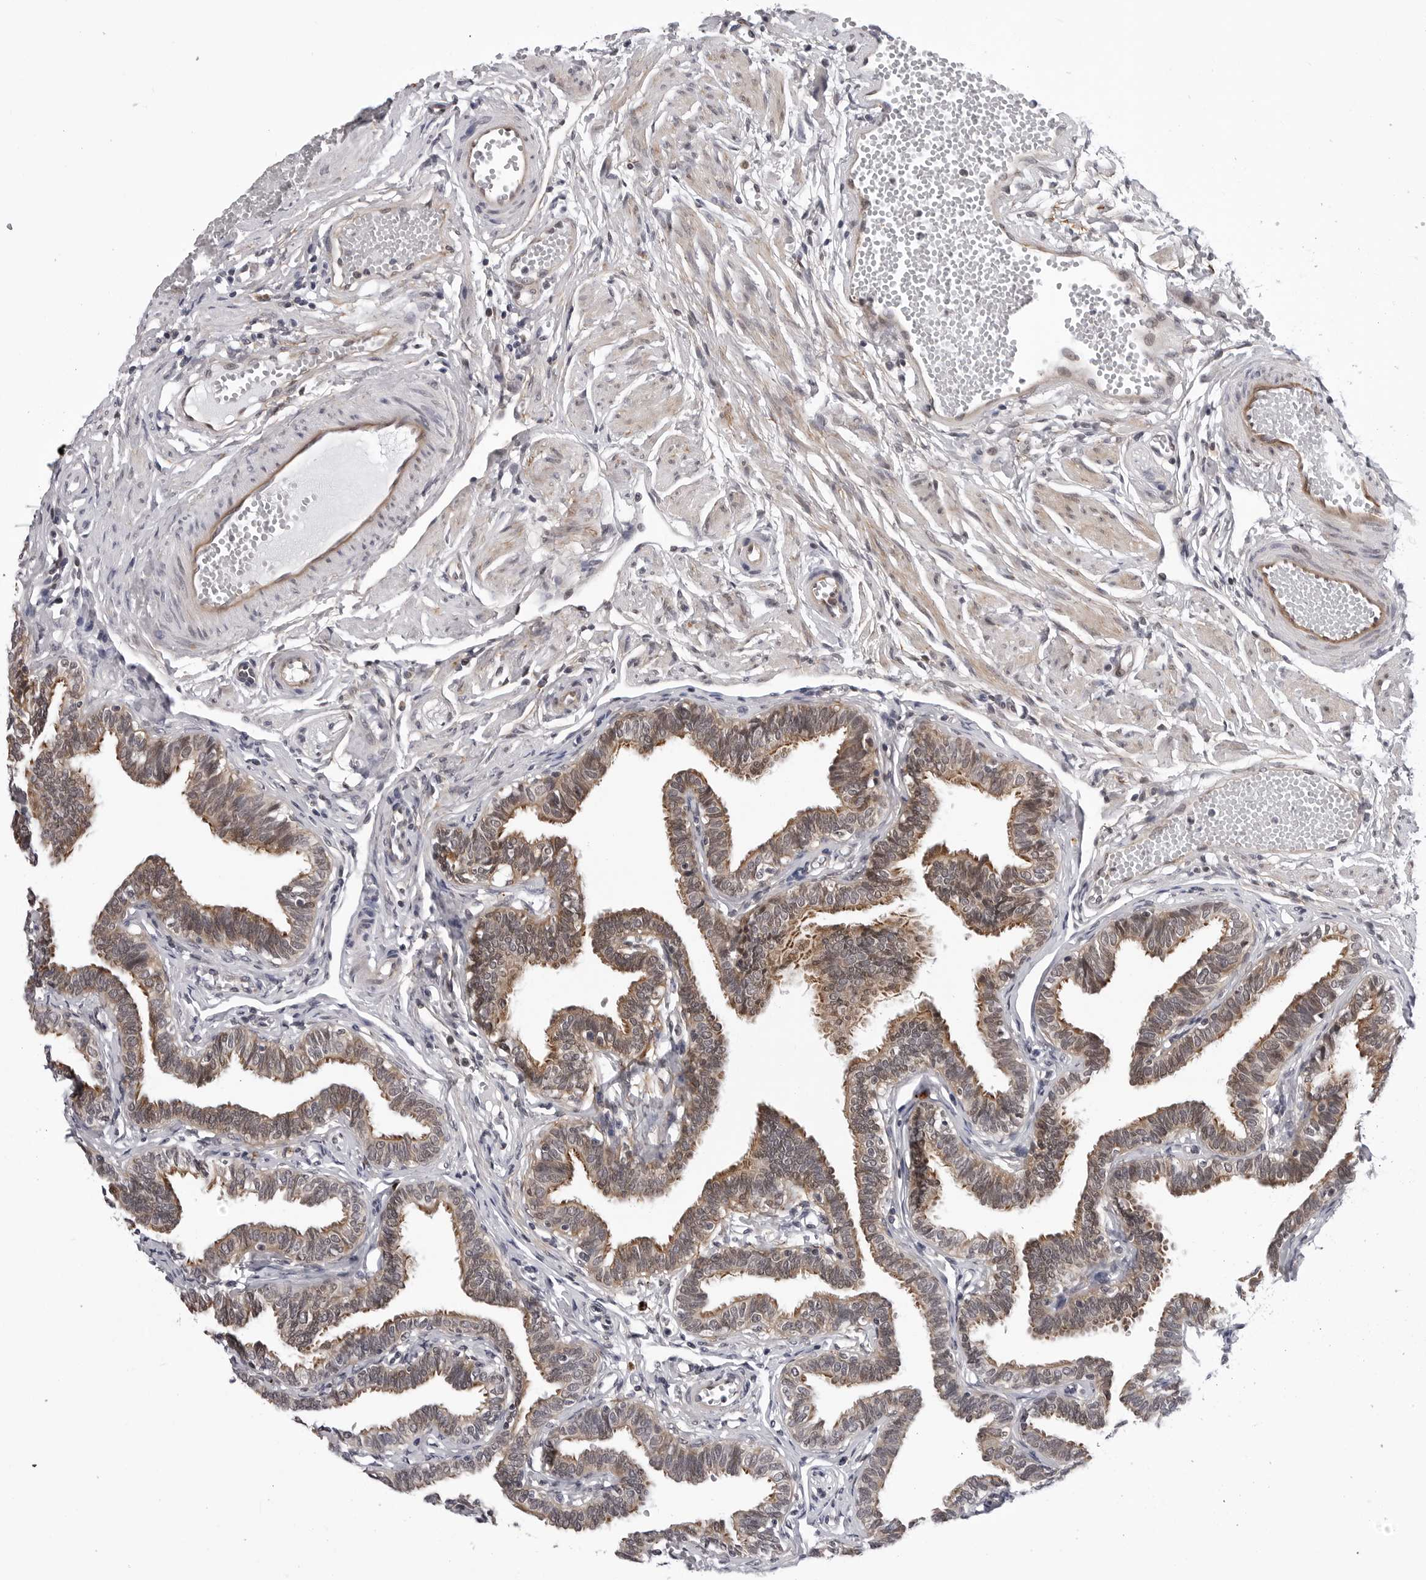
{"staining": {"intensity": "moderate", "quantity": ">75%", "location": "cytoplasmic/membranous"}, "tissue": "fallopian tube", "cell_type": "Glandular cells", "image_type": "normal", "snomed": [{"axis": "morphology", "description": "Normal tissue, NOS"}, {"axis": "topography", "description": "Fallopian tube"}, {"axis": "topography", "description": "Ovary"}], "caption": "Moderate cytoplasmic/membranous expression is present in about >75% of glandular cells in unremarkable fallopian tube.", "gene": "KIAA1614", "patient": {"sex": "female", "age": 23}}